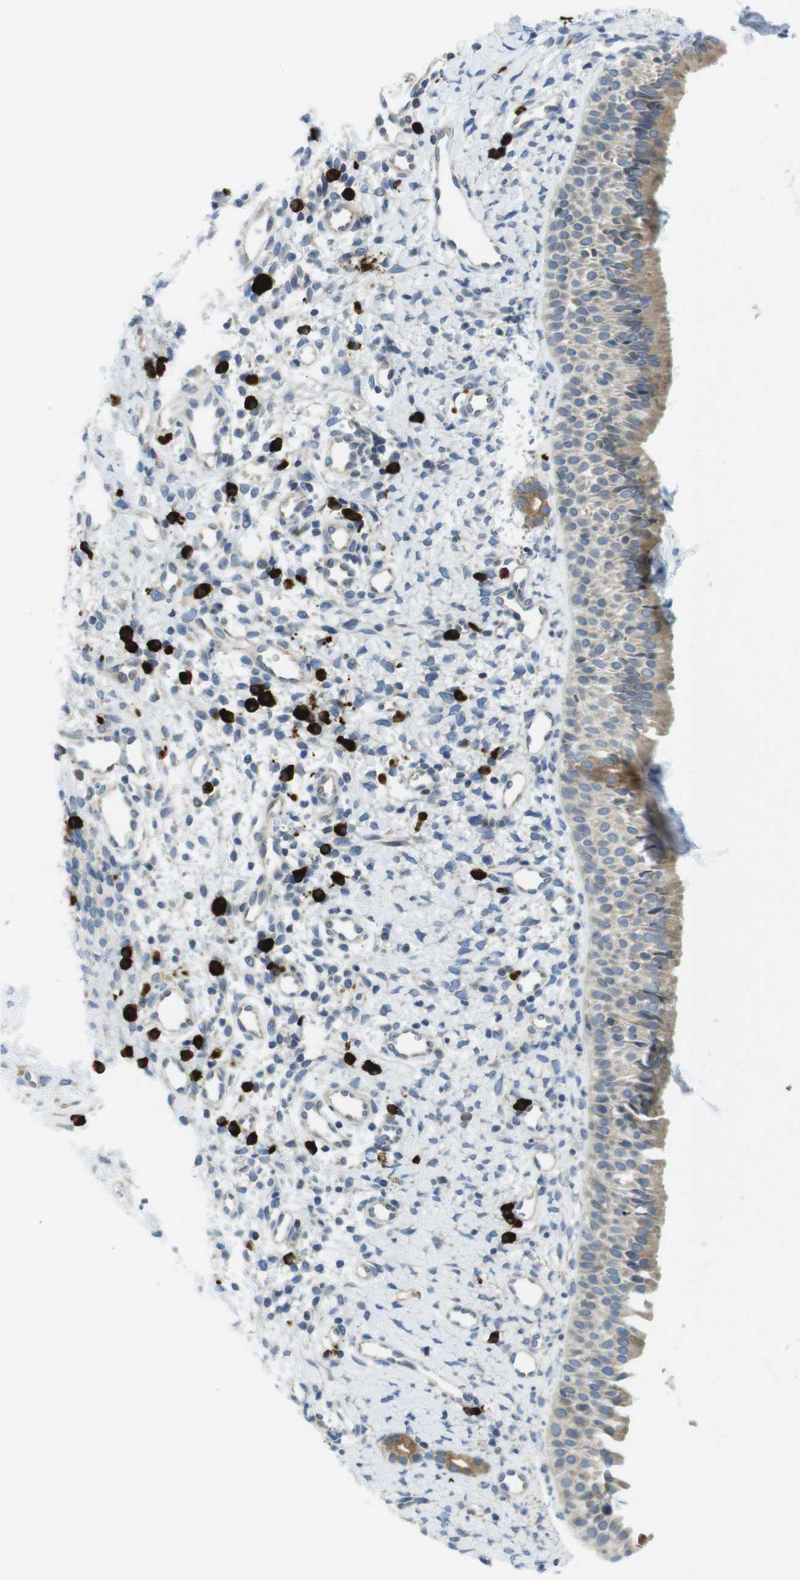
{"staining": {"intensity": "weak", "quantity": "25%-75%", "location": "cytoplasmic/membranous"}, "tissue": "nasopharynx", "cell_type": "Respiratory epithelial cells", "image_type": "normal", "snomed": [{"axis": "morphology", "description": "Normal tissue, NOS"}, {"axis": "topography", "description": "Nasopharynx"}], "caption": "An image showing weak cytoplasmic/membranous positivity in about 25%-75% of respiratory epithelial cells in unremarkable nasopharynx, as visualized by brown immunohistochemical staining.", "gene": "CLPTM1L", "patient": {"sex": "male", "age": 22}}